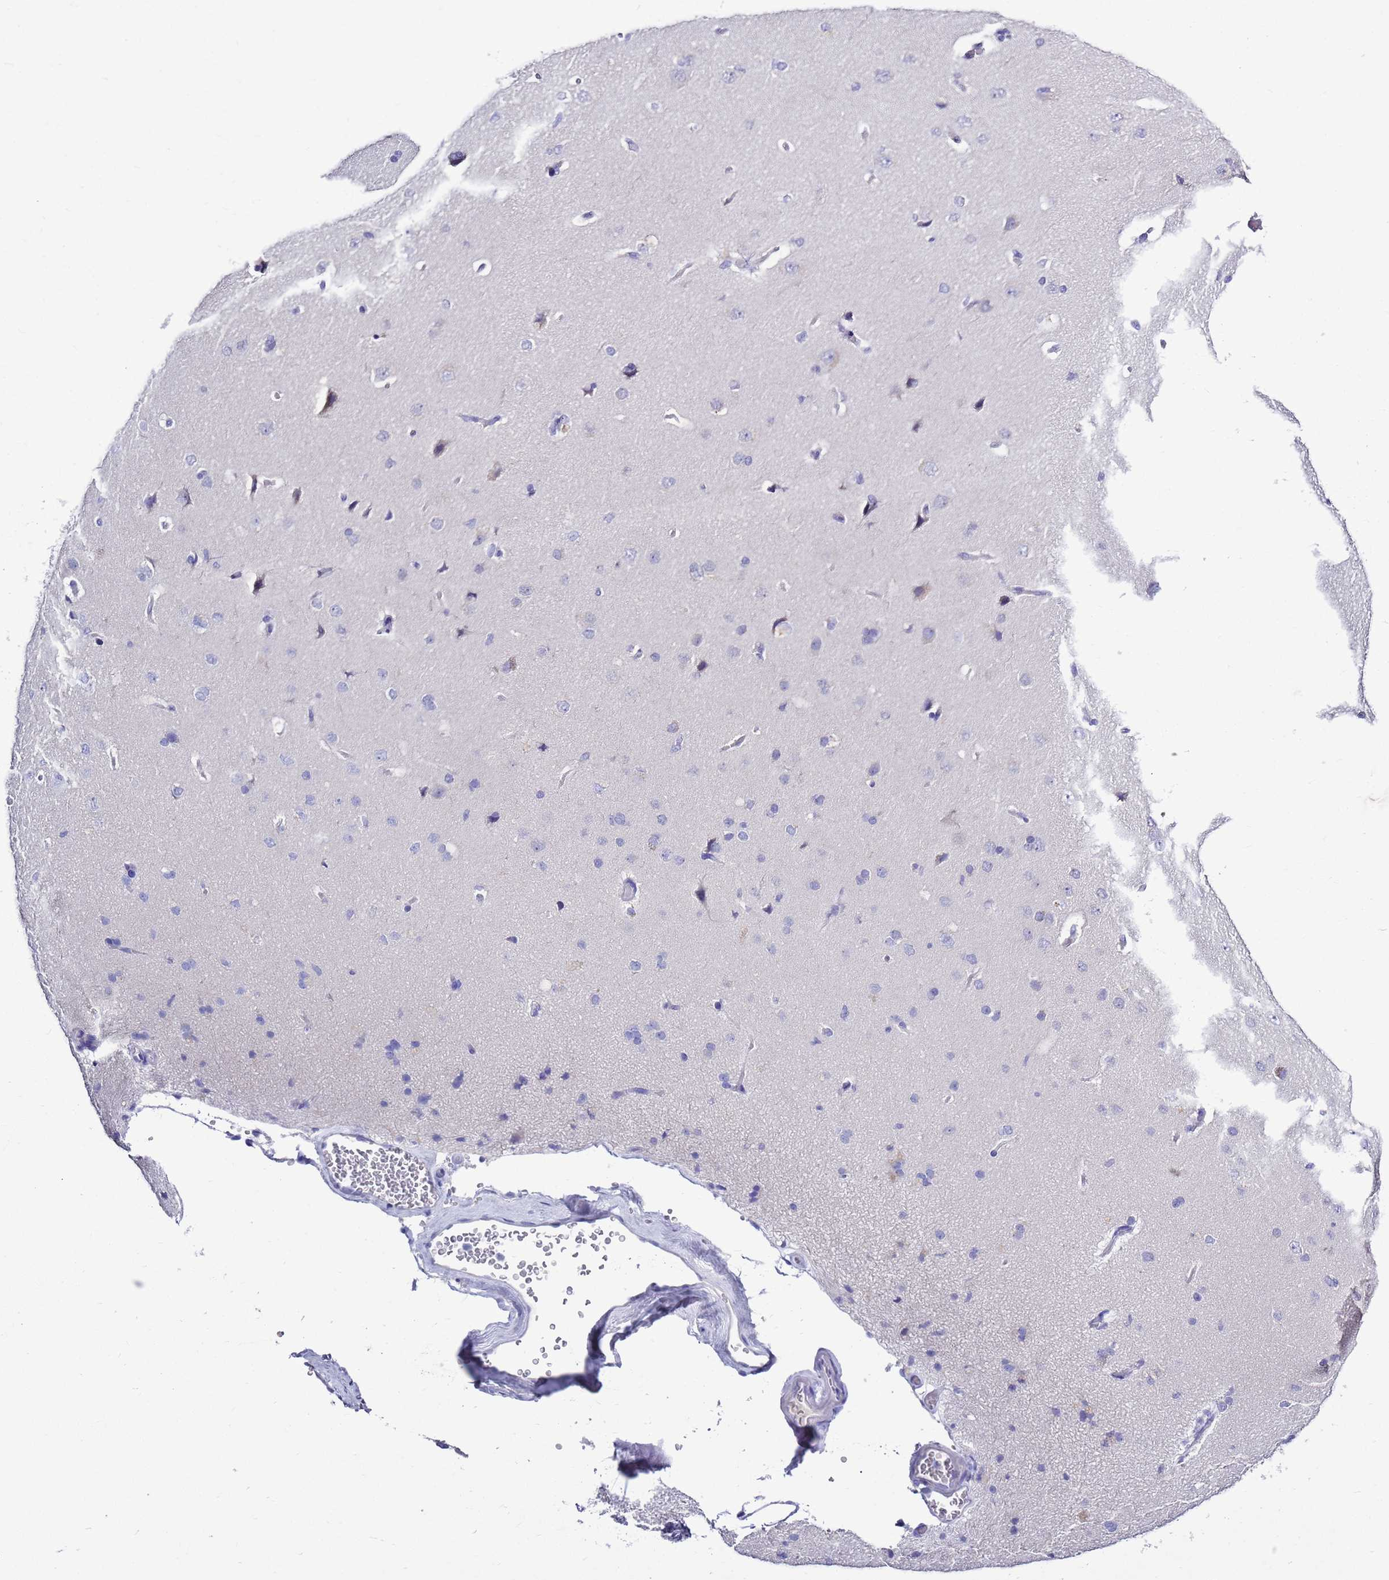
{"staining": {"intensity": "negative", "quantity": "none", "location": "none"}, "tissue": "cerebral cortex", "cell_type": "Endothelial cells", "image_type": "normal", "snomed": [{"axis": "morphology", "description": "Normal tissue, NOS"}, {"axis": "topography", "description": "Cerebral cortex"}], "caption": "DAB (3,3'-diaminobenzidine) immunohistochemical staining of normal cerebral cortex demonstrates no significant positivity in endothelial cells. (IHC, brightfield microscopy, high magnification).", "gene": "MTMR2", "patient": {"sex": "male", "age": 62}}